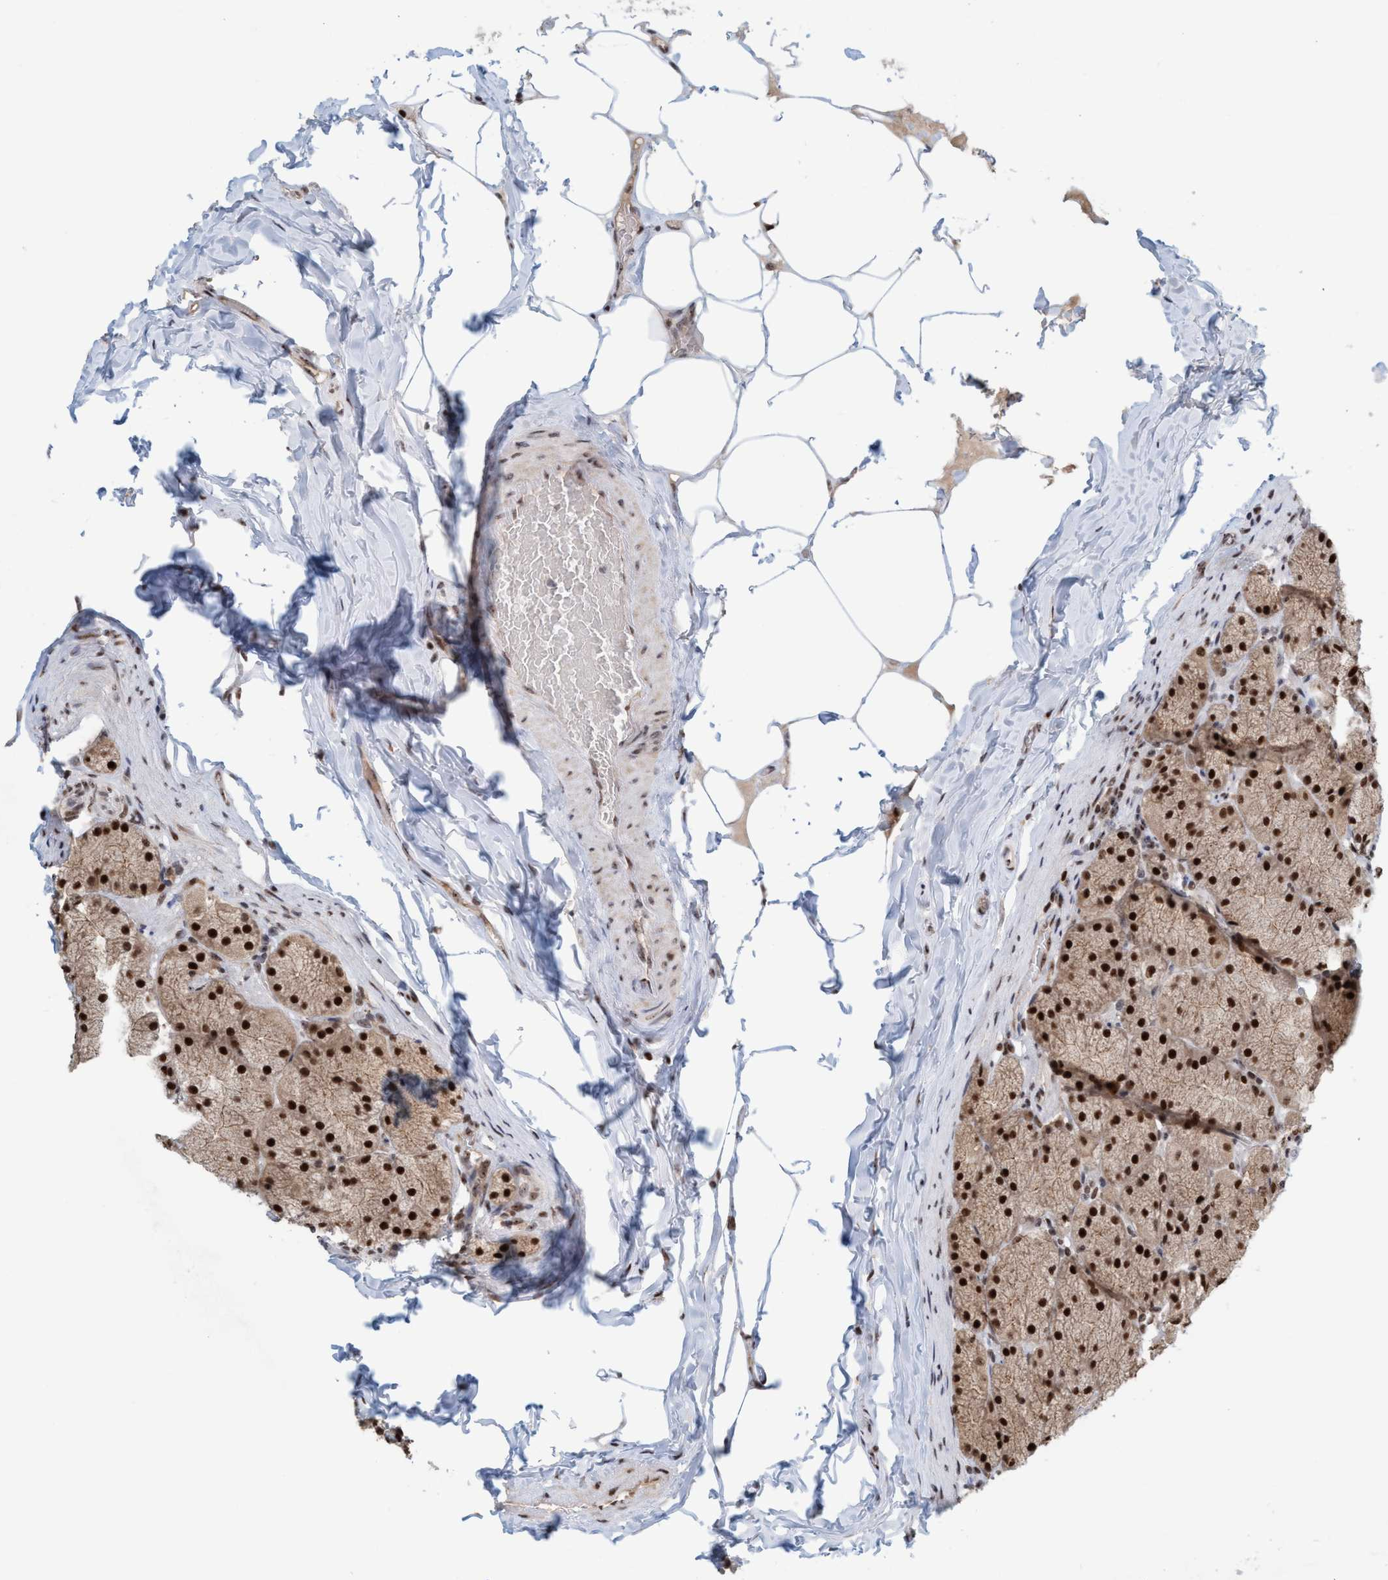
{"staining": {"intensity": "strong", "quantity": ">75%", "location": "nuclear"}, "tissue": "stomach", "cell_type": "Glandular cells", "image_type": "normal", "snomed": [{"axis": "morphology", "description": "Normal tissue, NOS"}, {"axis": "topography", "description": "Stomach, upper"}], "caption": "DAB immunohistochemical staining of benign human stomach displays strong nuclear protein positivity in about >75% of glandular cells.", "gene": "SMCR8", "patient": {"sex": "female", "age": 56}}